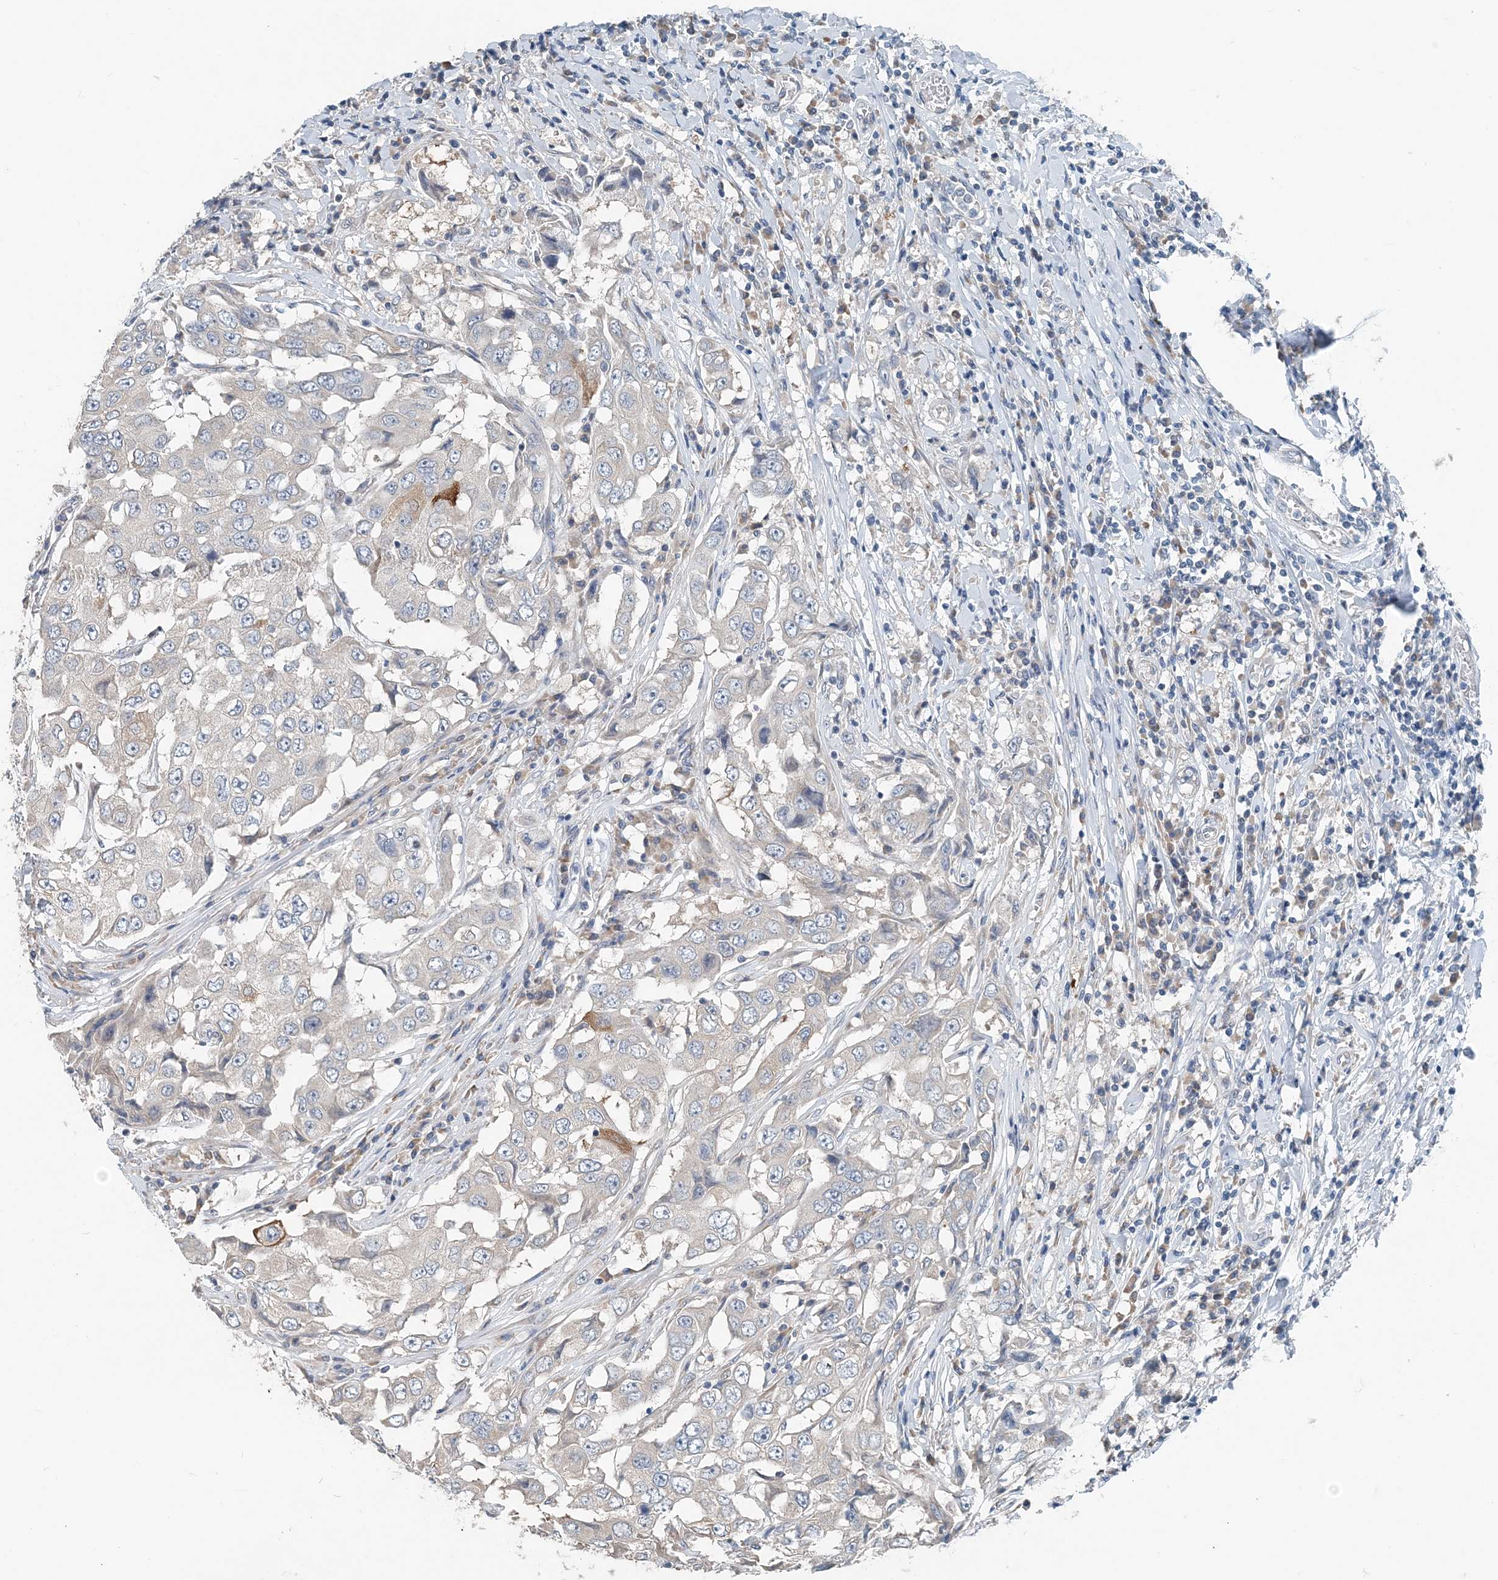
{"staining": {"intensity": "negative", "quantity": "none", "location": "none"}, "tissue": "breast cancer", "cell_type": "Tumor cells", "image_type": "cancer", "snomed": [{"axis": "morphology", "description": "Duct carcinoma"}, {"axis": "topography", "description": "Breast"}], "caption": "An immunohistochemistry (IHC) micrograph of breast infiltrating ductal carcinoma is shown. There is no staining in tumor cells of breast infiltrating ductal carcinoma. Nuclei are stained in blue.", "gene": "EEF1A2", "patient": {"sex": "female", "age": 27}}